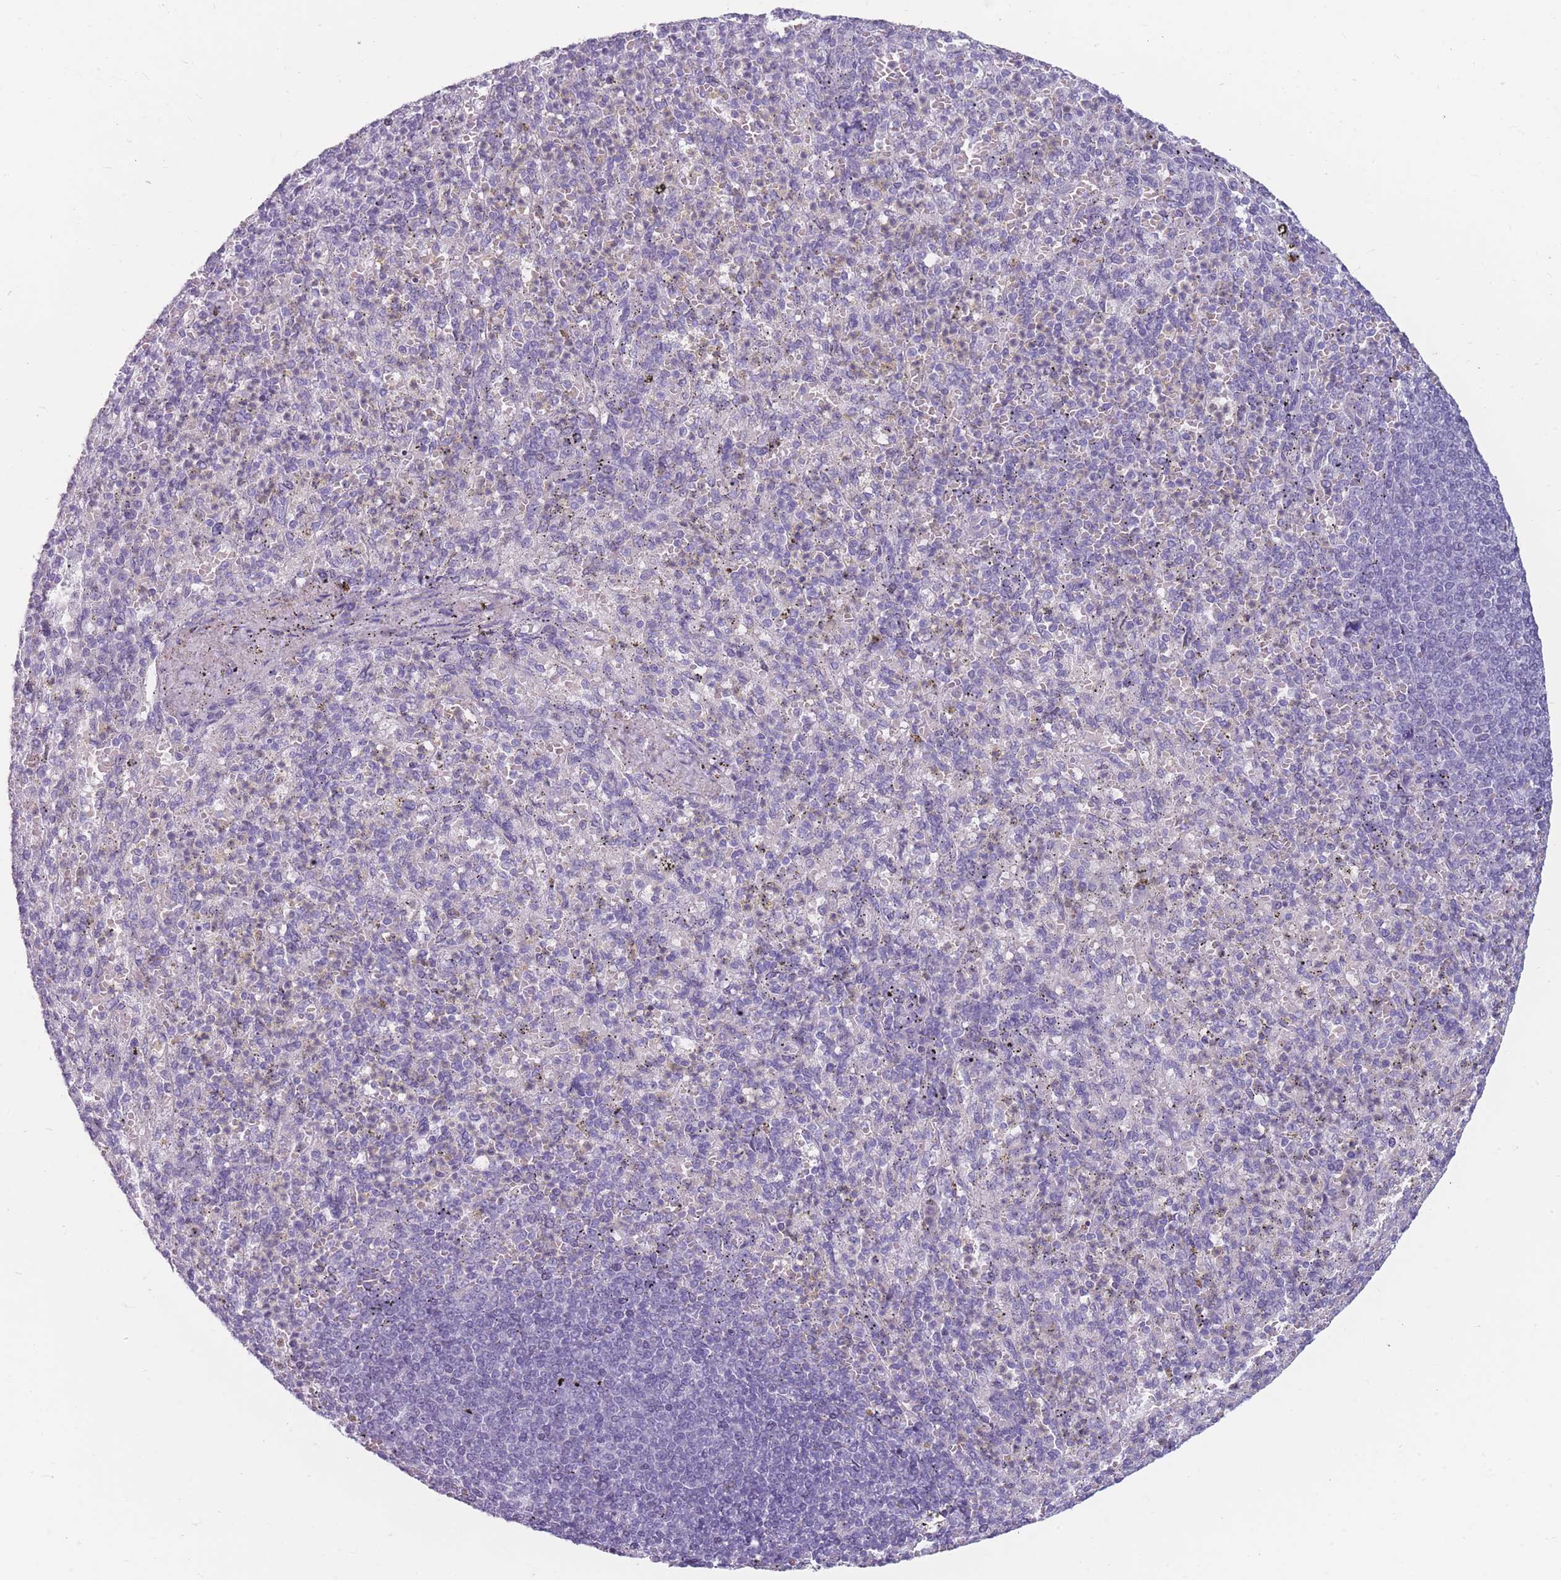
{"staining": {"intensity": "negative", "quantity": "none", "location": "none"}, "tissue": "spleen", "cell_type": "Cells in red pulp", "image_type": "normal", "snomed": [{"axis": "morphology", "description": "Normal tissue, NOS"}, {"axis": "topography", "description": "Spleen"}], "caption": "This is a histopathology image of IHC staining of unremarkable spleen, which shows no staining in cells in red pulp. (Immunohistochemistry, brightfield microscopy, high magnification).", "gene": "CCNO", "patient": {"sex": "female", "age": 74}}